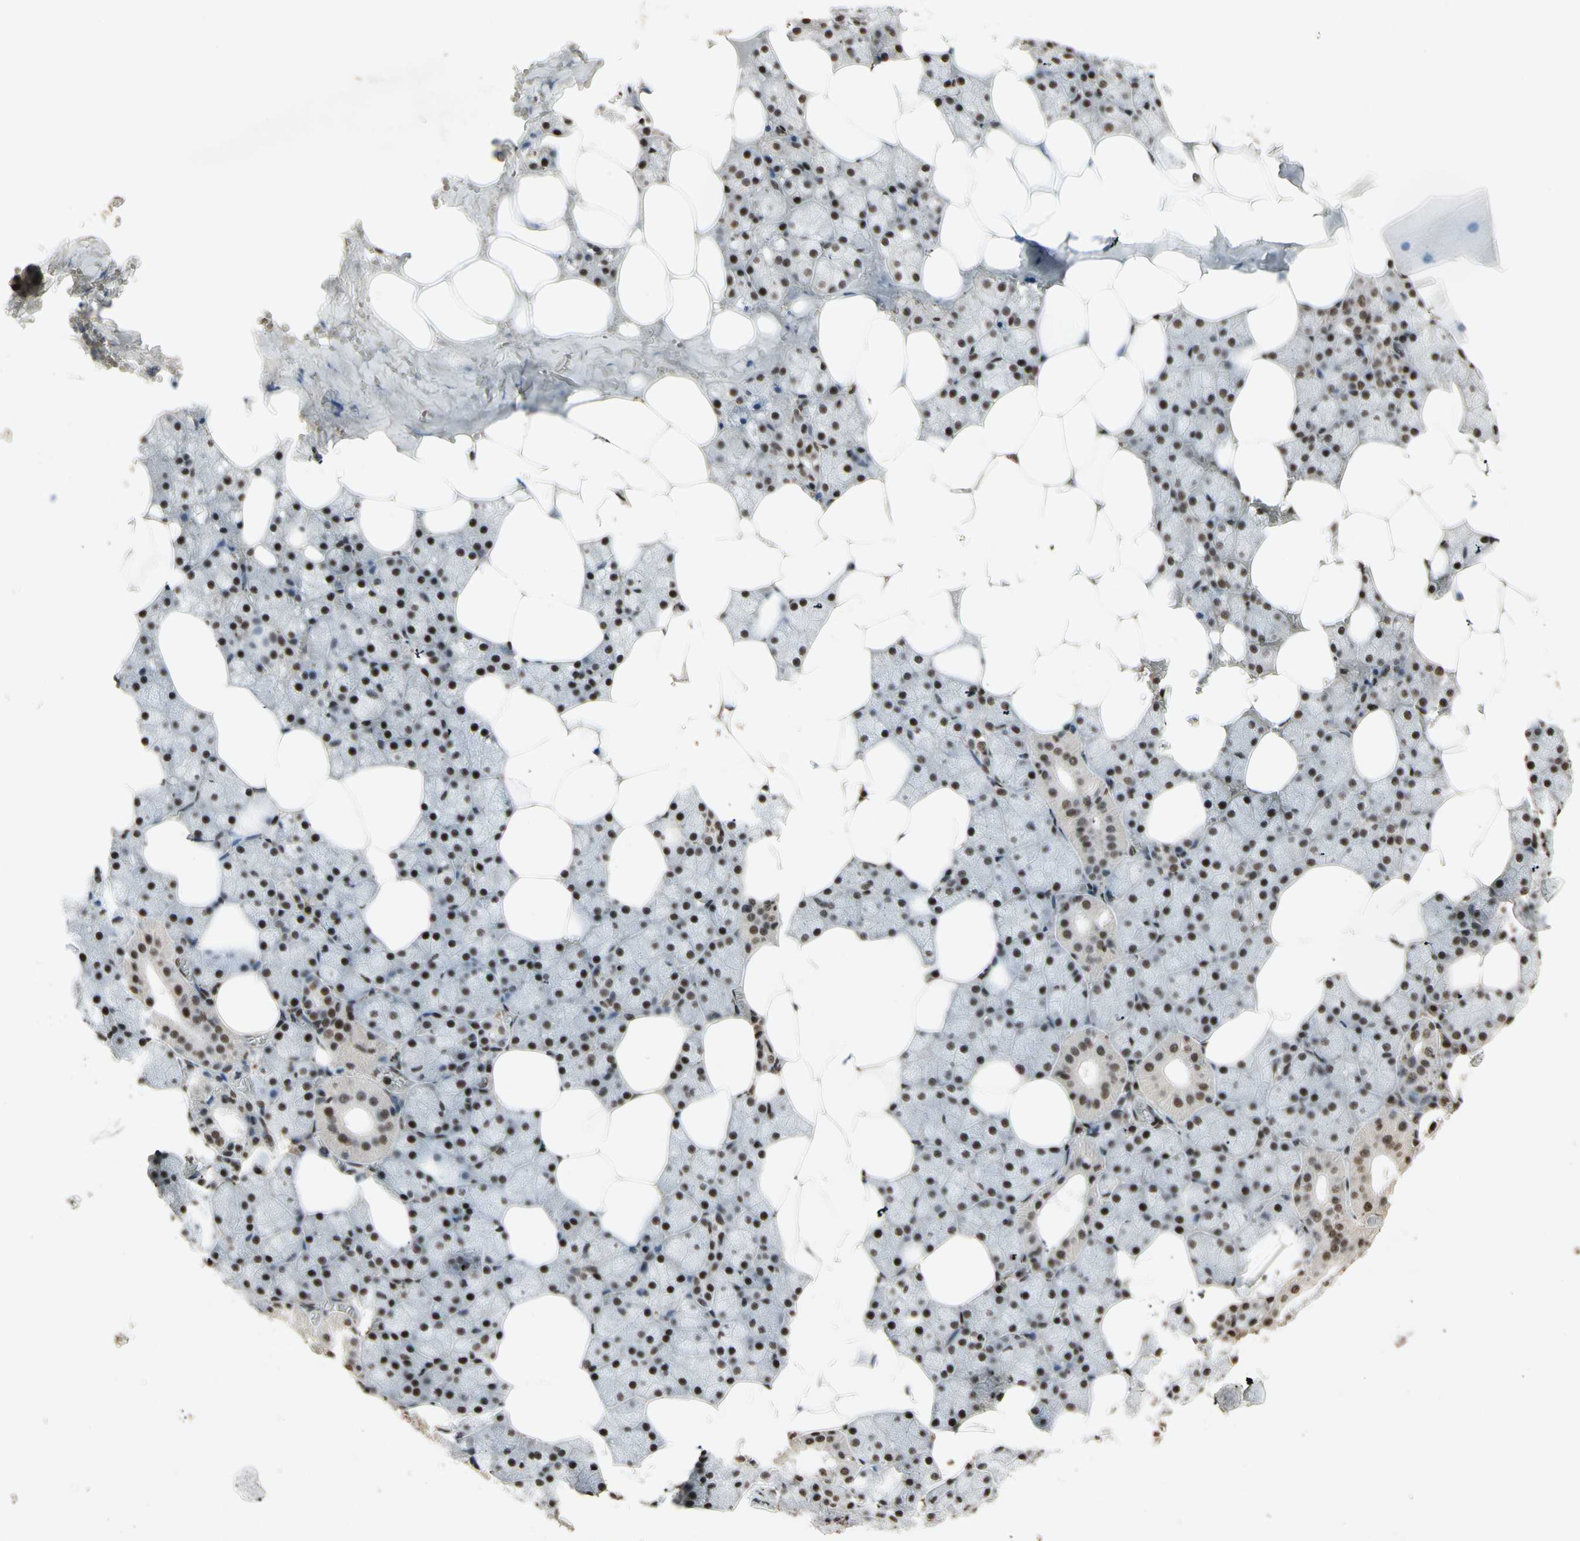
{"staining": {"intensity": "strong", "quantity": ">75%", "location": "nuclear"}, "tissue": "salivary gland", "cell_type": "Glandular cells", "image_type": "normal", "snomed": [{"axis": "morphology", "description": "Normal tissue, NOS"}, {"axis": "topography", "description": "Salivary gland"}], "caption": "Immunohistochemical staining of normal human salivary gland shows high levels of strong nuclear positivity in approximately >75% of glandular cells.", "gene": "TBX2", "patient": {"sex": "male", "age": 62}}